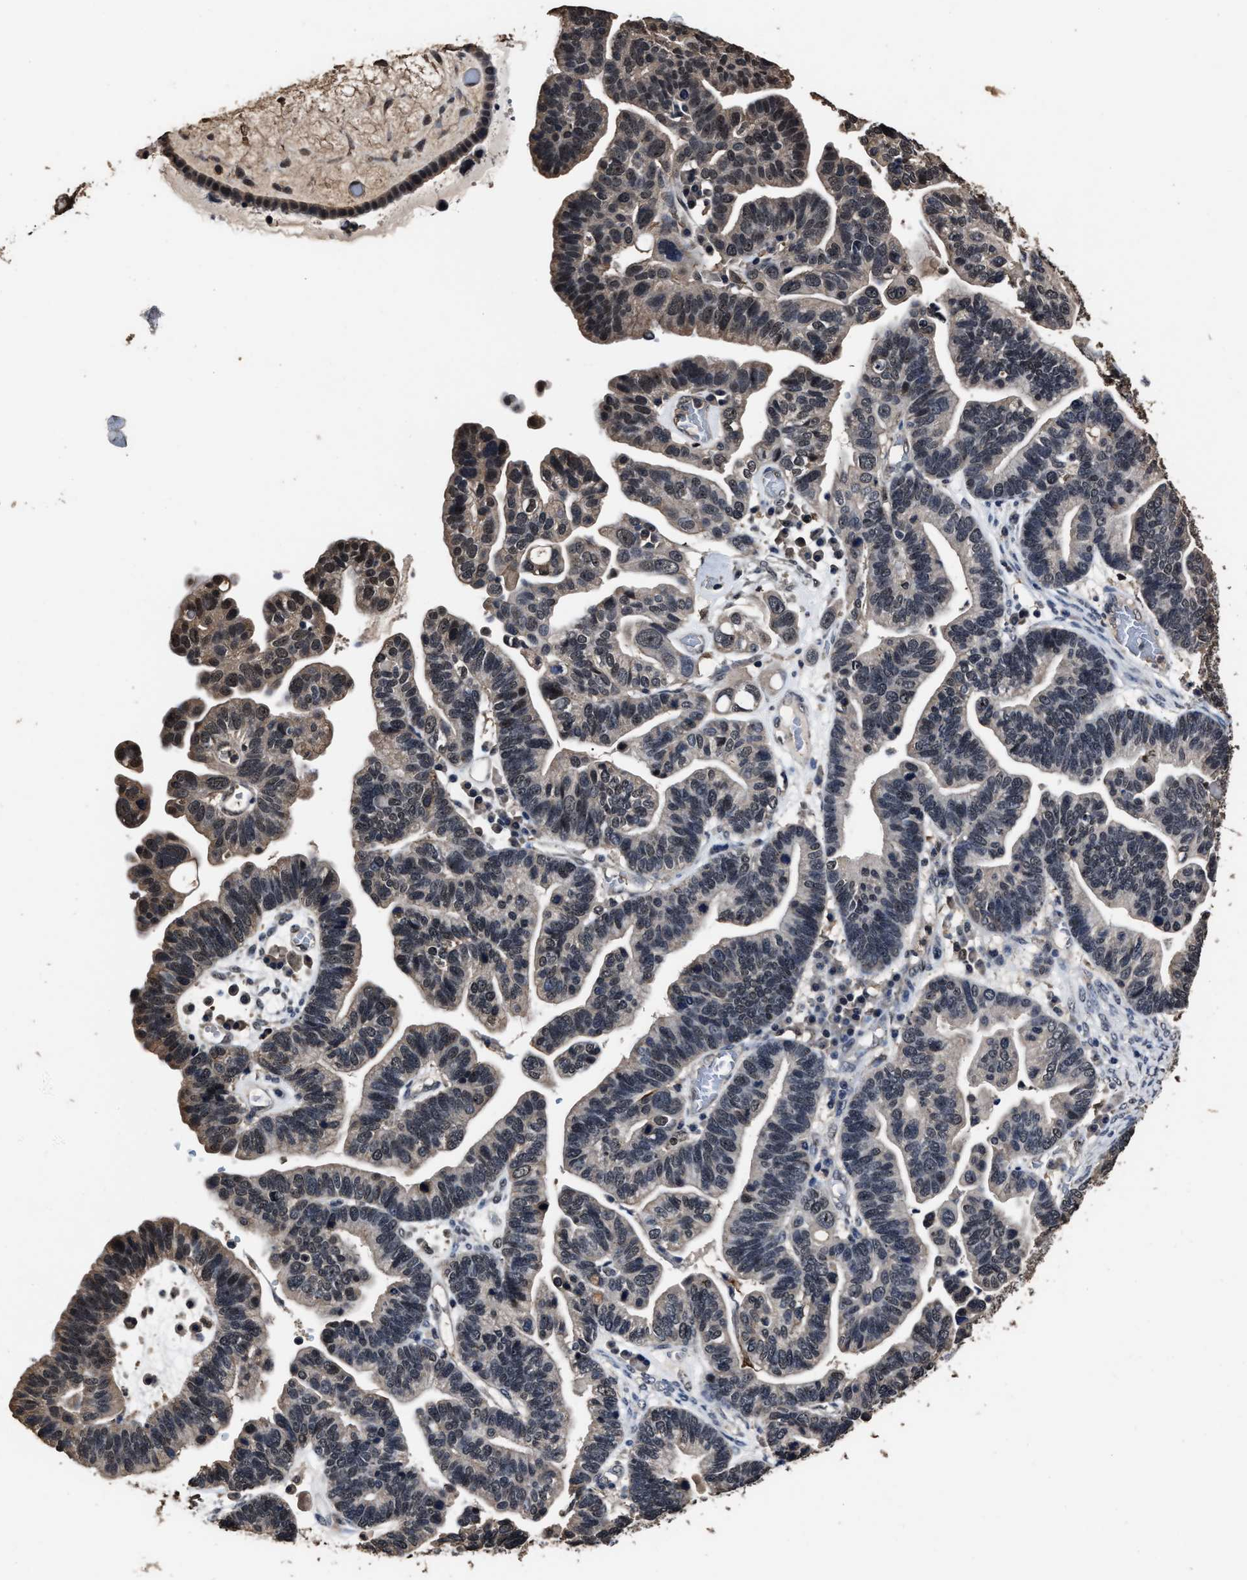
{"staining": {"intensity": "weak", "quantity": "<25%", "location": "cytoplasmic/membranous"}, "tissue": "ovarian cancer", "cell_type": "Tumor cells", "image_type": "cancer", "snomed": [{"axis": "morphology", "description": "Cystadenocarcinoma, serous, NOS"}, {"axis": "topography", "description": "Ovary"}], "caption": "This is a image of immunohistochemistry (IHC) staining of ovarian serous cystadenocarcinoma, which shows no positivity in tumor cells.", "gene": "RSBN1L", "patient": {"sex": "female", "age": 56}}